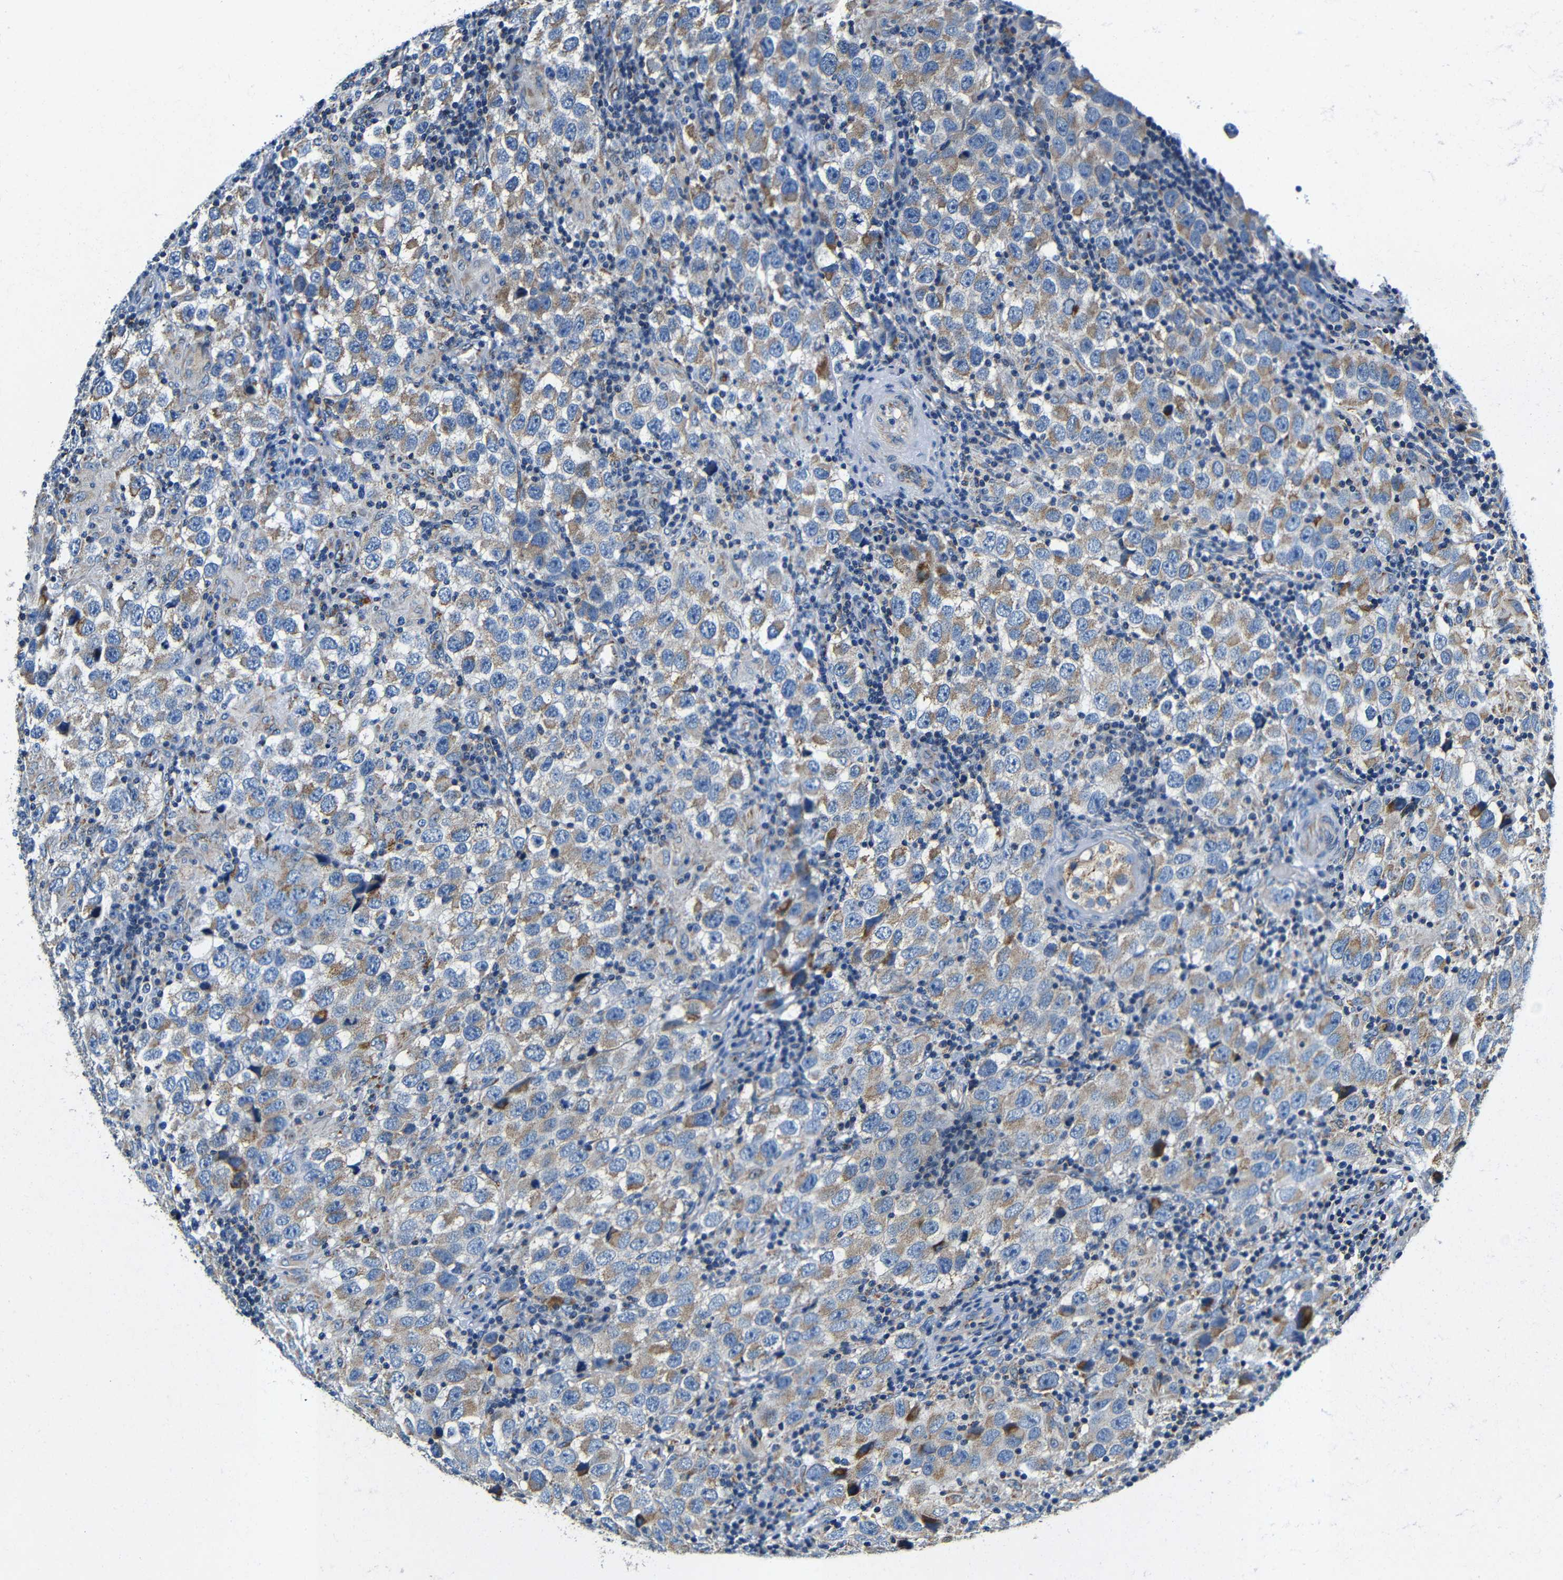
{"staining": {"intensity": "moderate", "quantity": "25%-75%", "location": "cytoplasmic/membranous"}, "tissue": "testis cancer", "cell_type": "Tumor cells", "image_type": "cancer", "snomed": [{"axis": "morphology", "description": "Carcinoma, Embryonal, NOS"}, {"axis": "topography", "description": "Testis"}], "caption": "There is medium levels of moderate cytoplasmic/membranous positivity in tumor cells of testis cancer (embryonal carcinoma), as demonstrated by immunohistochemical staining (brown color).", "gene": "GALNT18", "patient": {"sex": "male", "age": 21}}